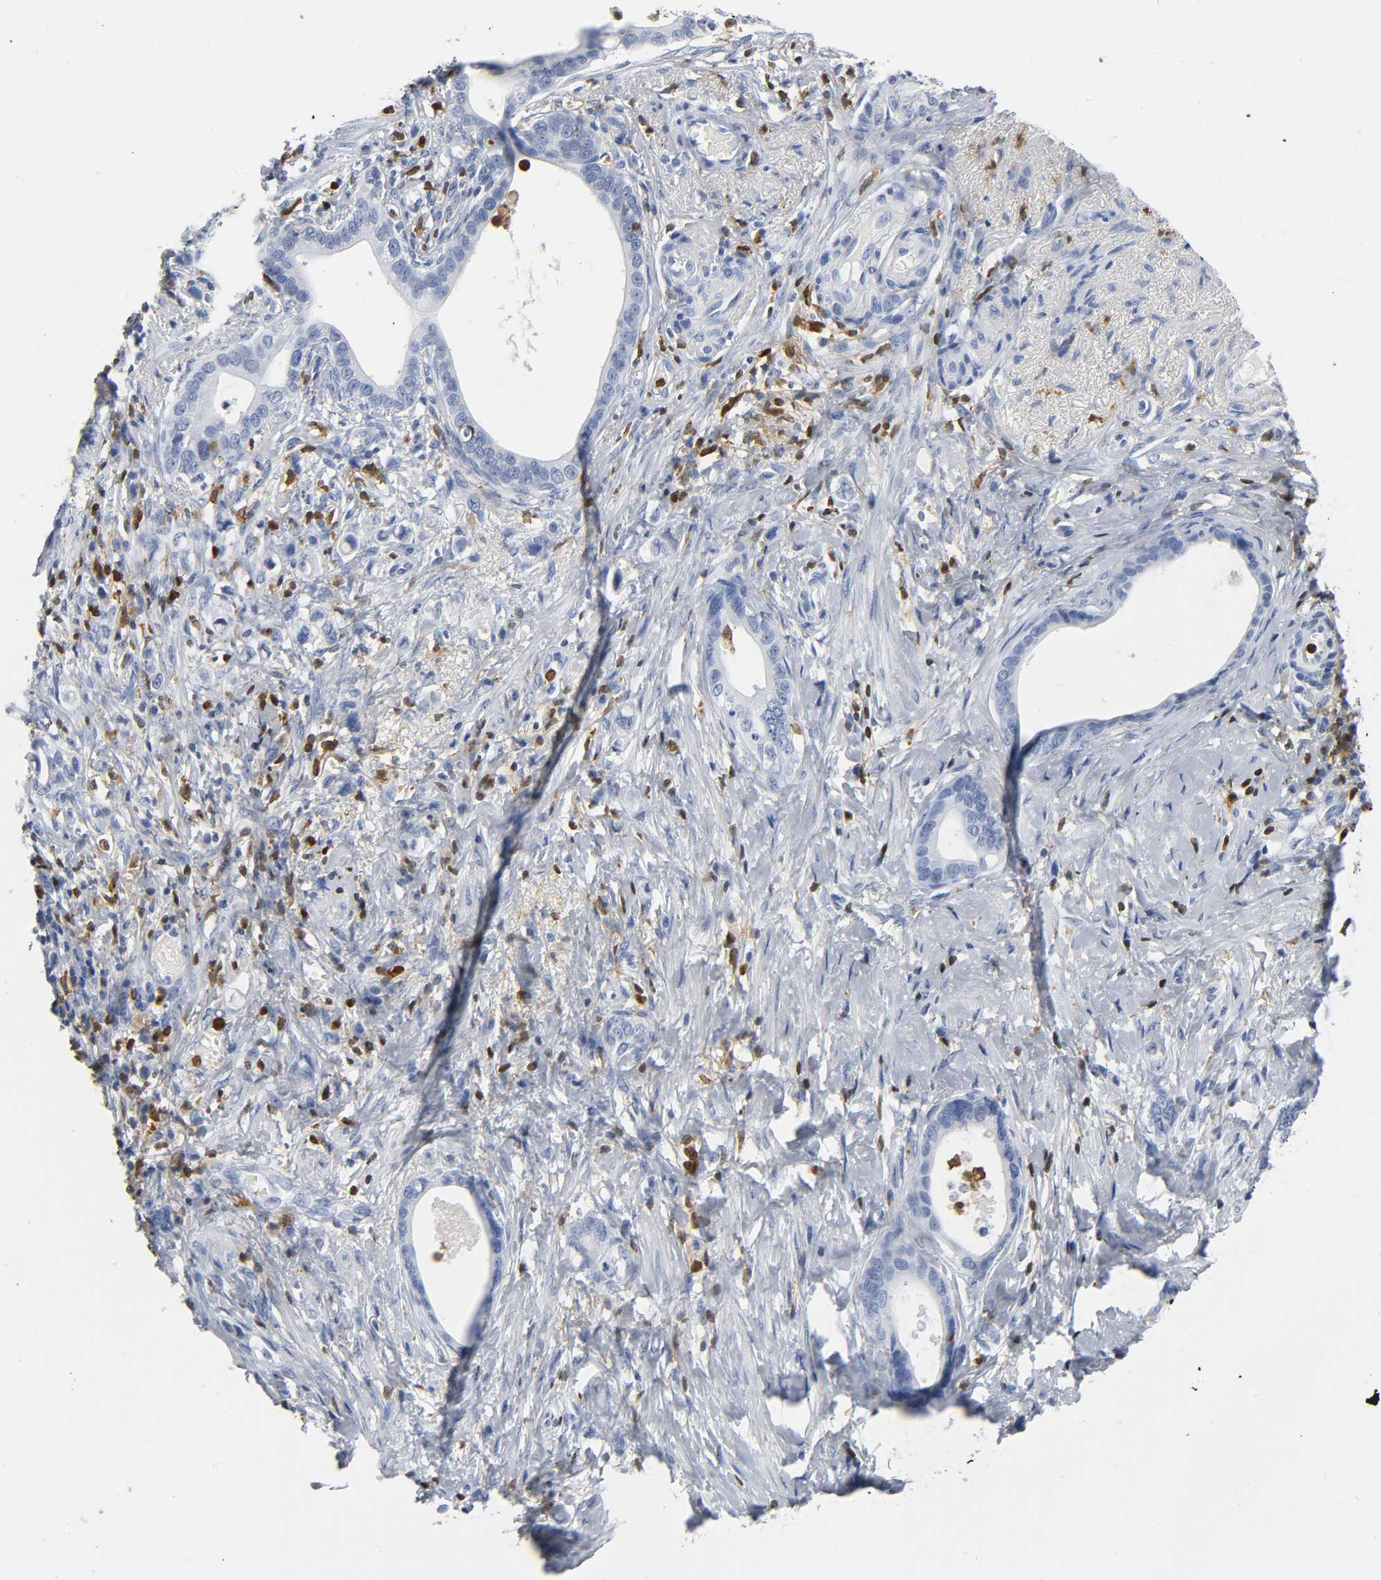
{"staining": {"intensity": "negative", "quantity": "none", "location": "none"}, "tissue": "stomach cancer", "cell_type": "Tumor cells", "image_type": "cancer", "snomed": [{"axis": "morphology", "description": "Adenocarcinoma, NOS"}, {"axis": "topography", "description": "Stomach"}], "caption": "An image of human stomach cancer is negative for staining in tumor cells.", "gene": "DOK2", "patient": {"sex": "female", "age": 75}}